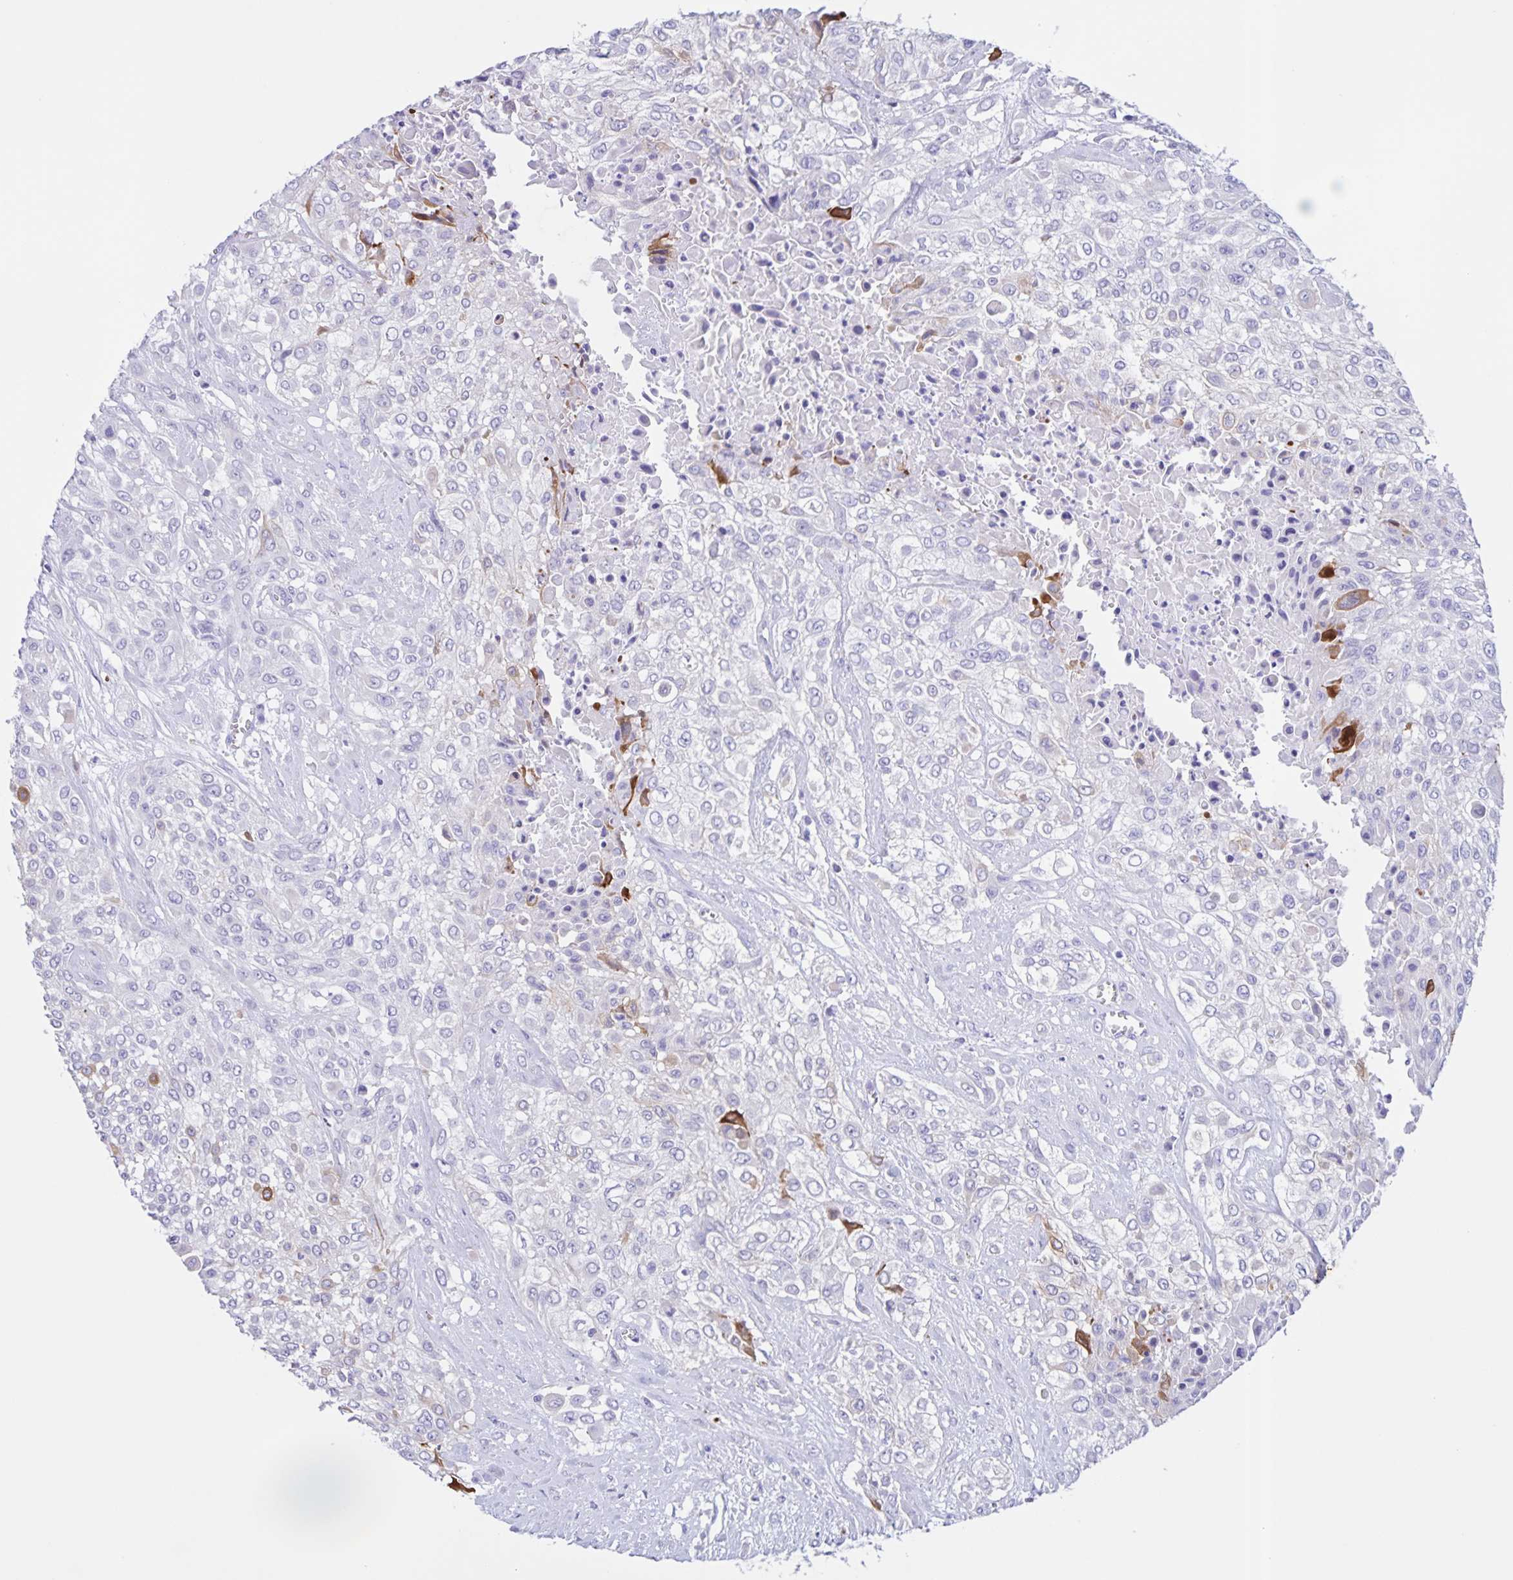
{"staining": {"intensity": "strong", "quantity": "<25%", "location": "cytoplasmic/membranous"}, "tissue": "urothelial cancer", "cell_type": "Tumor cells", "image_type": "cancer", "snomed": [{"axis": "morphology", "description": "Urothelial carcinoma, High grade"}, {"axis": "topography", "description": "Urinary bladder"}], "caption": "Urothelial cancer stained with immunohistochemistry demonstrates strong cytoplasmic/membranous positivity in about <25% of tumor cells. (DAB (3,3'-diaminobenzidine) = brown stain, brightfield microscopy at high magnification).", "gene": "TGIF2LX", "patient": {"sex": "male", "age": 57}}